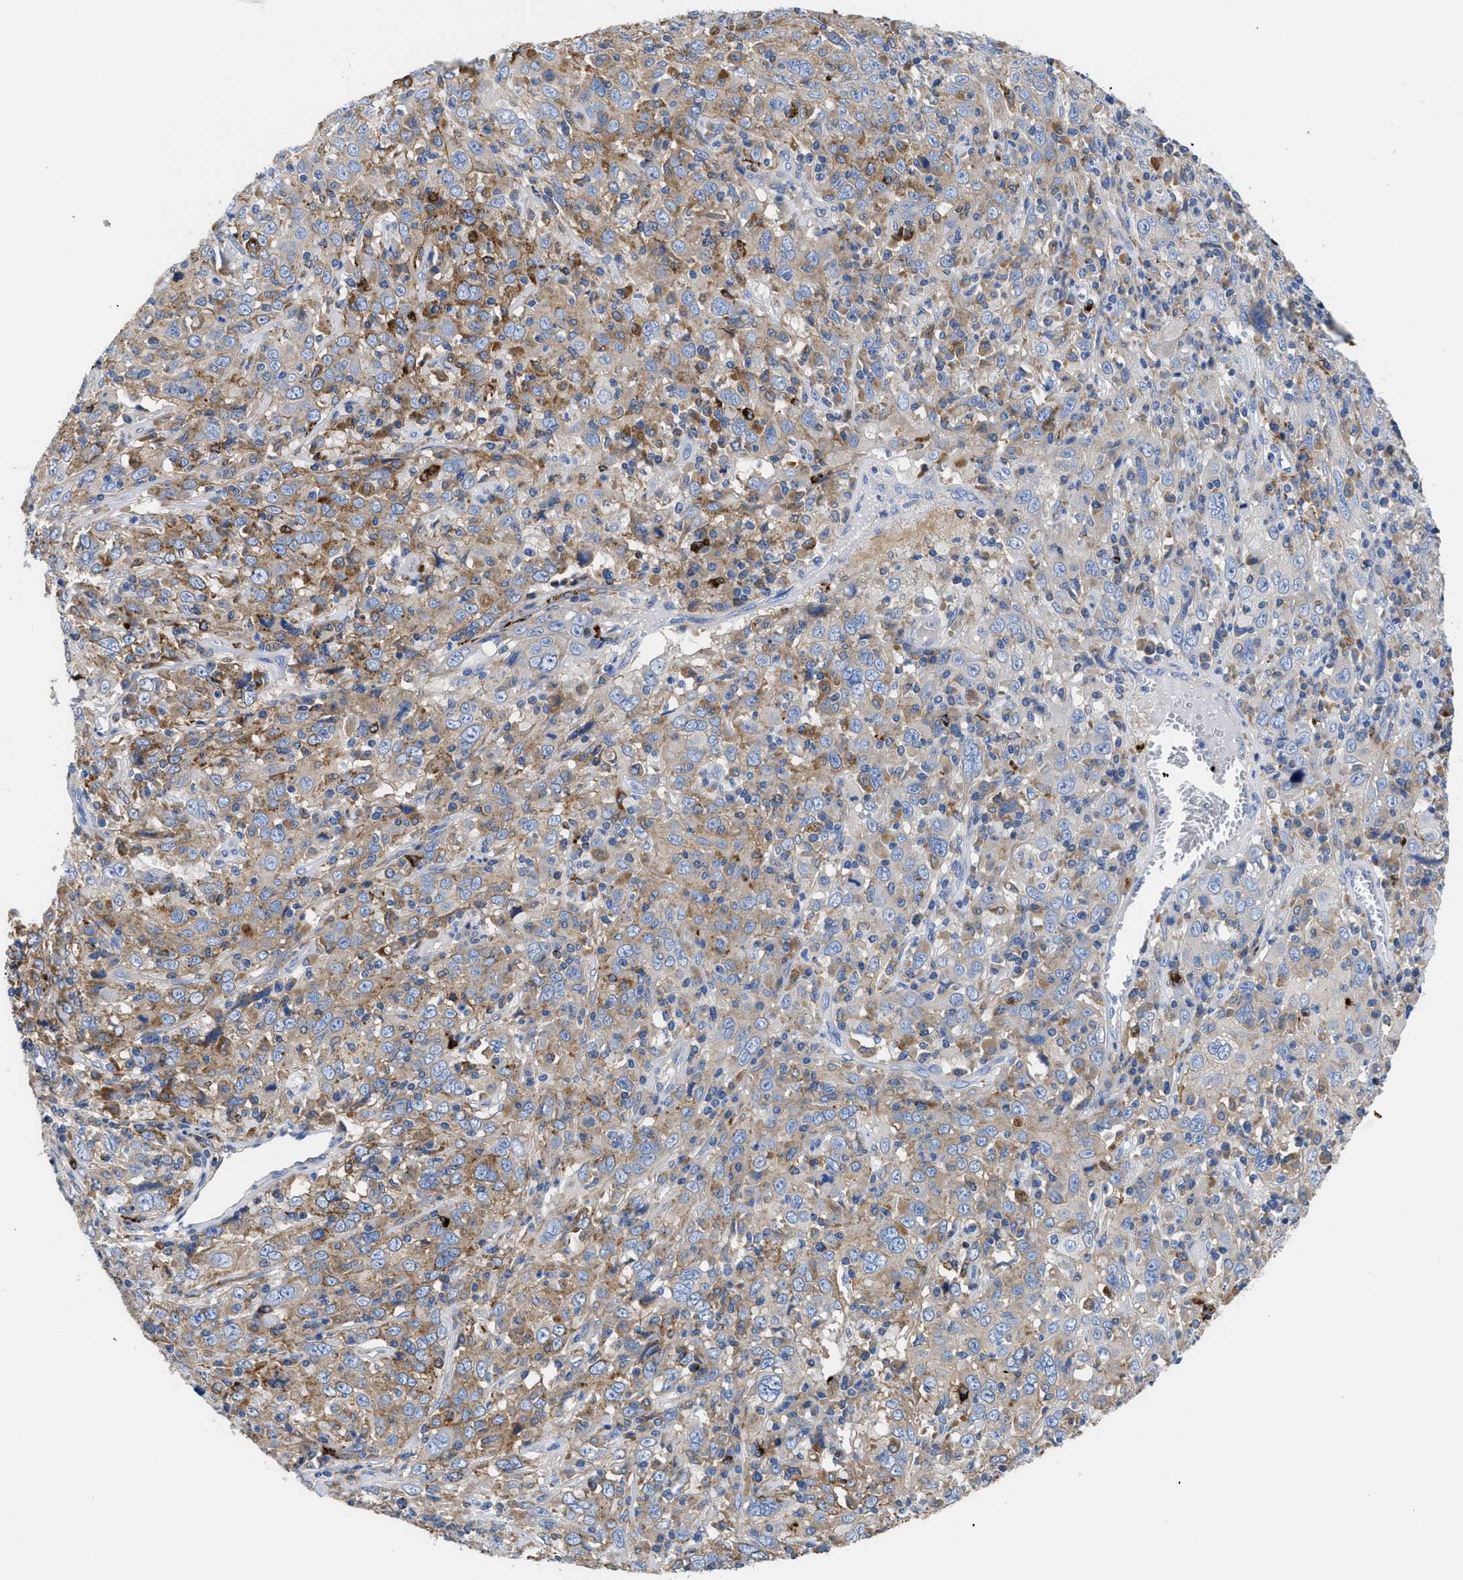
{"staining": {"intensity": "moderate", "quantity": "25%-75%", "location": "cytoplasmic/membranous"}, "tissue": "cervical cancer", "cell_type": "Tumor cells", "image_type": "cancer", "snomed": [{"axis": "morphology", "description": "Squamous cell carcinoma, NOS"}, {"axis": "topography", "description": "Cervix"}], "caption": "This image reveals immunohistochemistry staining of cervical cancer, with medium moderate cytoplasmic/membranous positivity in about 25%-75% of tumor cells.", "gene": "HLA-DPA1", "patient": {"sex": "female", "age": 46}}